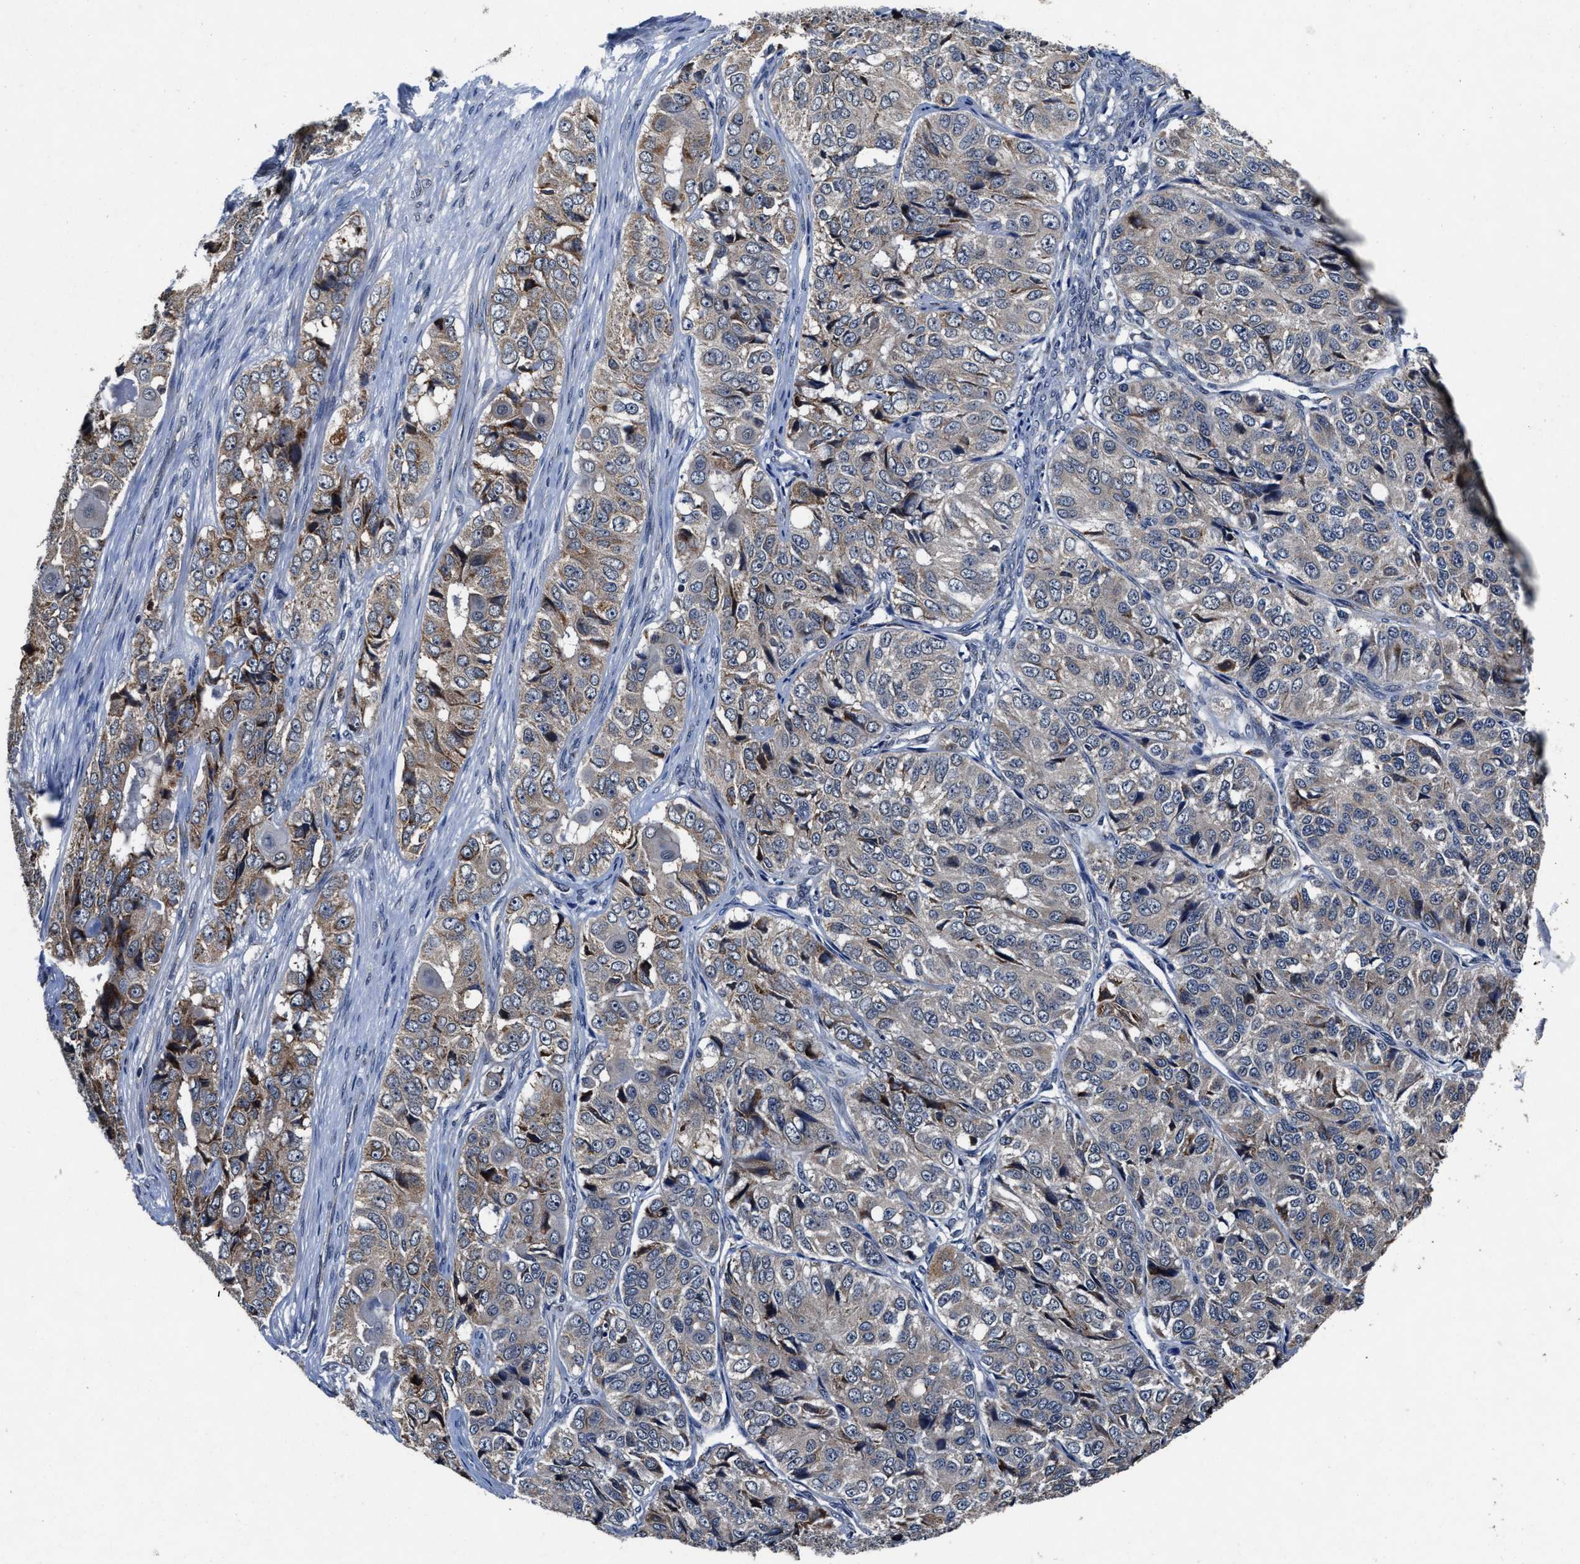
{"staining": {"intensity": "weak", "quantity": "25%-75%", "location": "cytoplasmic/membranous"}, "tissue": "ovarian cancer", "cell_type": "Tumor cells", "image_type": "cancer", "snomed": [{"axis": "morphology", "description": "Carcinoma, endometroid"}, {"axis": "topography", "description": "Ovary"}], "caption": "Ovarian endometroid carcinoma tissue shows weak cytoplasmic/membranous expression in about 25%-75% of tumor cells", "gene": "TMEM53", "patient": {"sex": "female", "age": 51}}